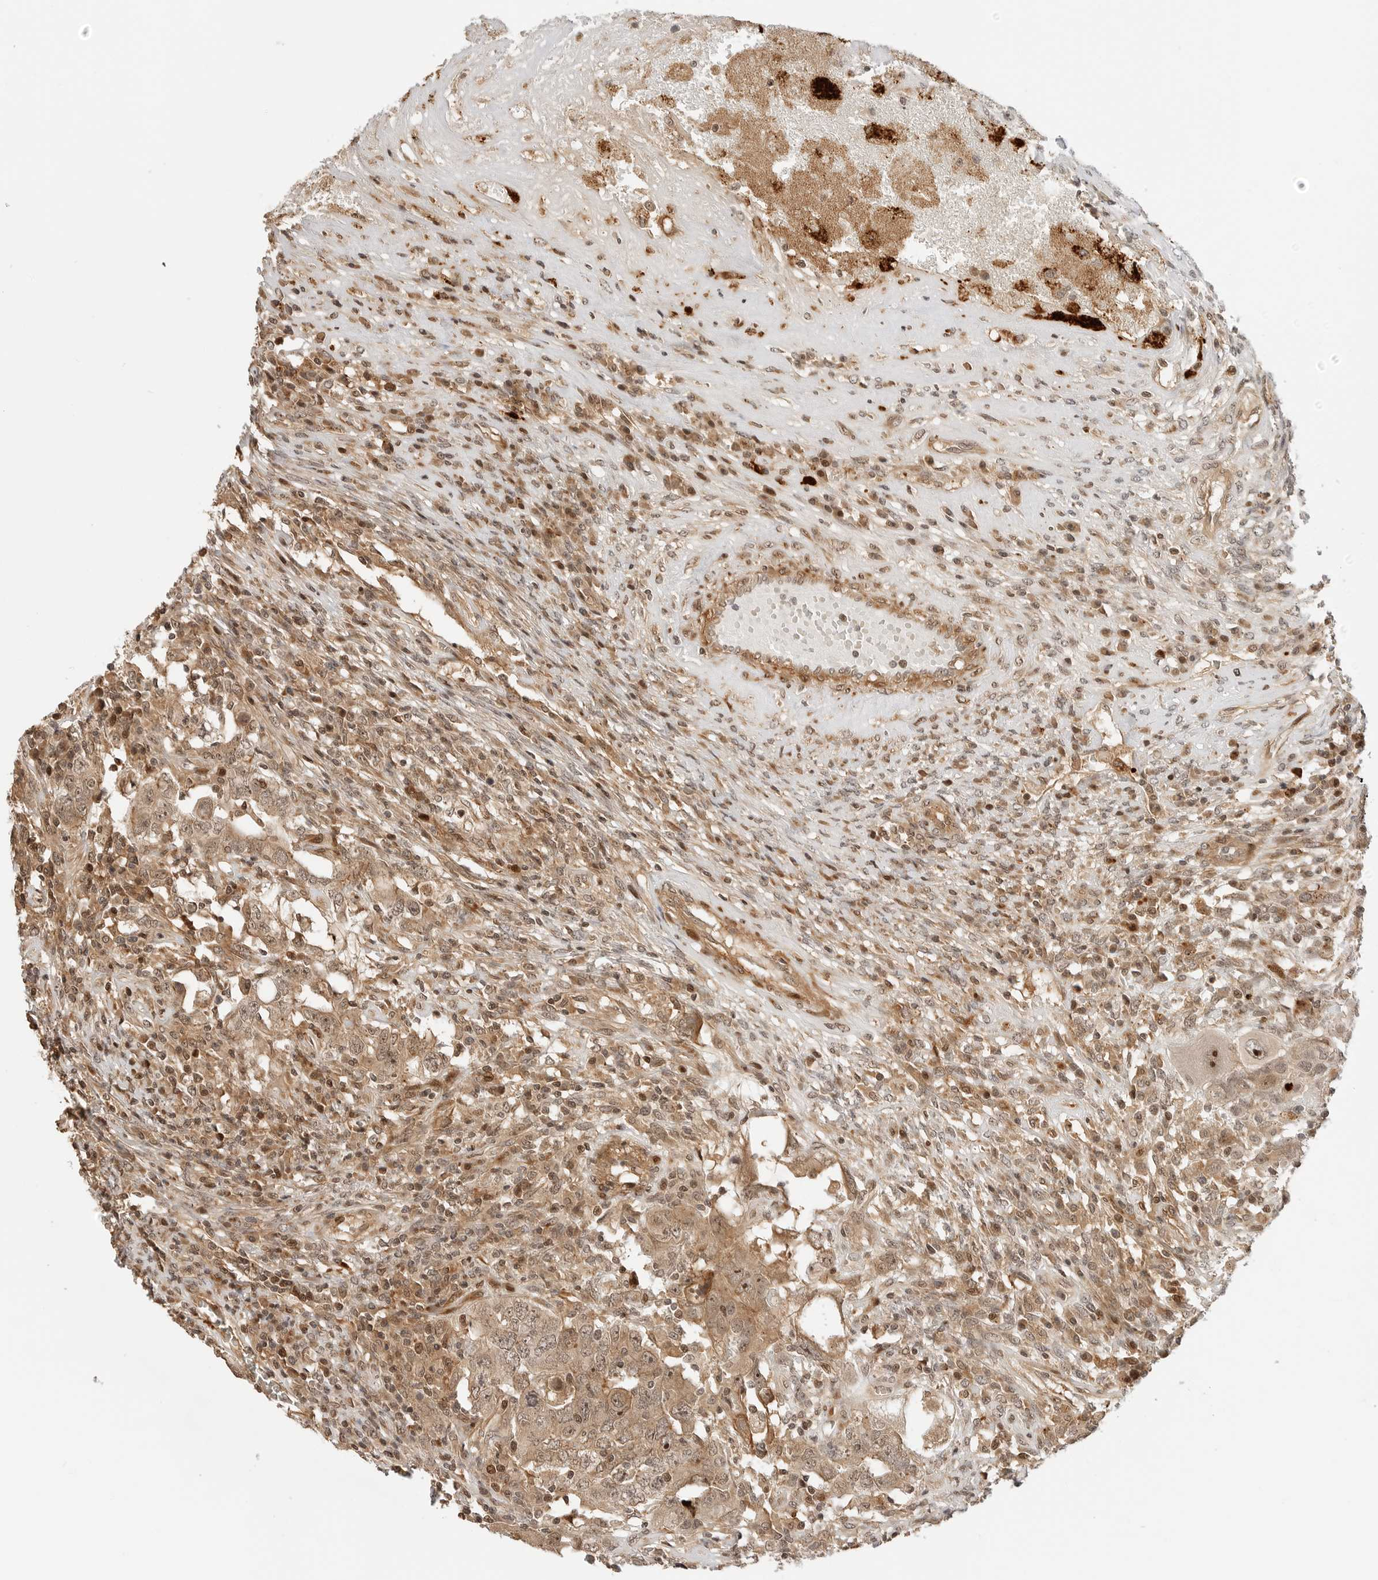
{"staining": {"intensity": "moderate", "quantity": "25%-75%", "location": "cytoplasmic/membranous,nuclear"}, "tissue": "testis cancer", "cell_type": "Tumor cells", "image_type": "cancer", "snomed": [{"axis": "morphology", "description": "Carcinoma, Embryonal, NOS"}, {"axis": "topography", "description": "Testis"}], "caption": "Tumor cells show medium levels of moderate cytoplasmic/membranous and nuclear expression in about 25%-75% of cells in human testis cancer.", "gene": "GEM", "patient": {"sex": "male", "age": 26}}